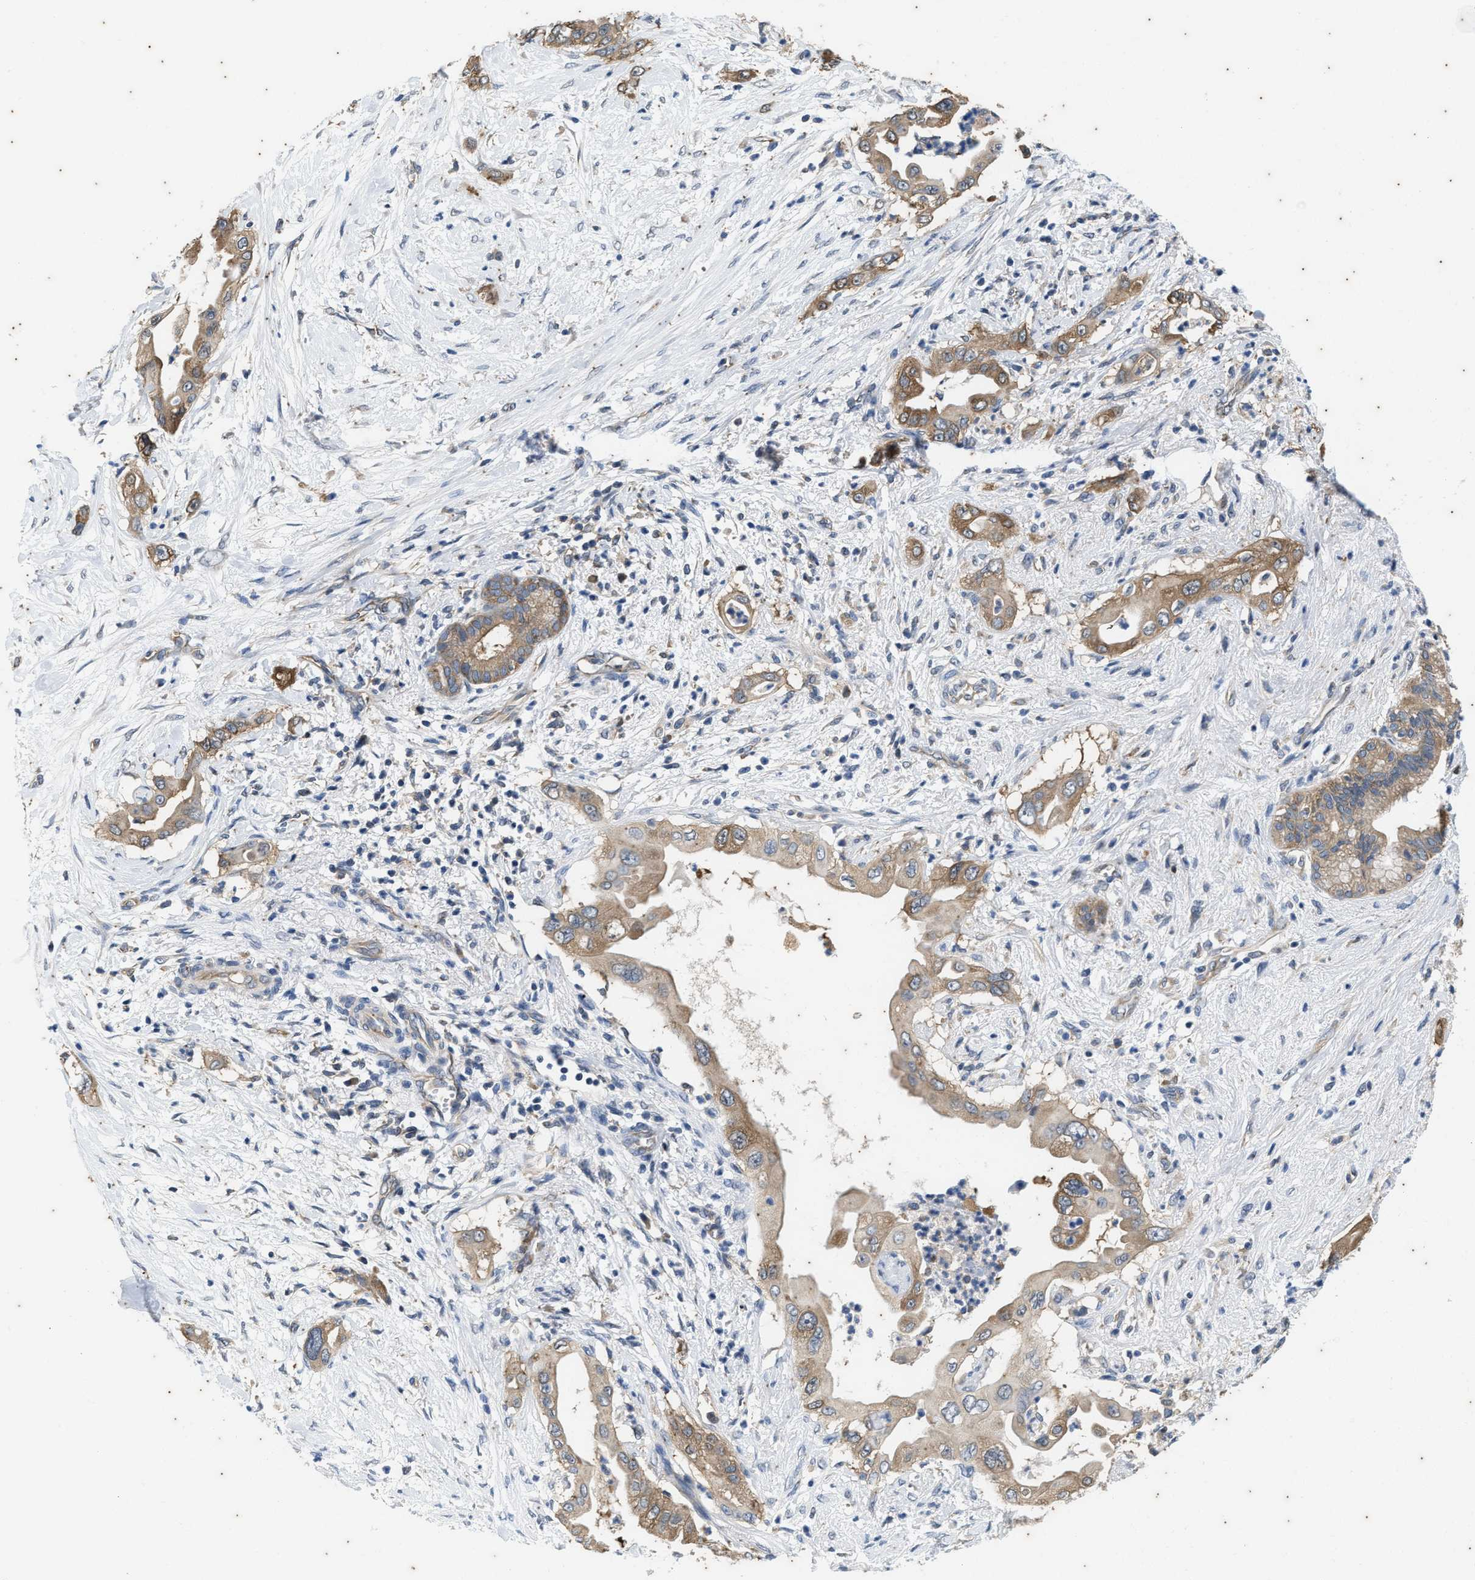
{"staining": {"intensity": "moderate", "quantity": ">75%", "location": "cytoplasmic/membranous"}, "tissue": "pancreatic cancer", "cell_type": "Tumor cells", "image_type": "cancer", "snomed": [{"axis": "morphology", "description": "Adenocarcinoma, NOS"}, {"axis": "topography", "description": "Pancreas"}], "caption": "Immunohistochemical staining of human adenocarcinoma (pancreatic) reveals medium levels of moderate cytoplasmic/membranous protein expression in approximately >75% of tumor cells.", "gene": "COX19", "patient": {"sex": "male", "age": 59}}